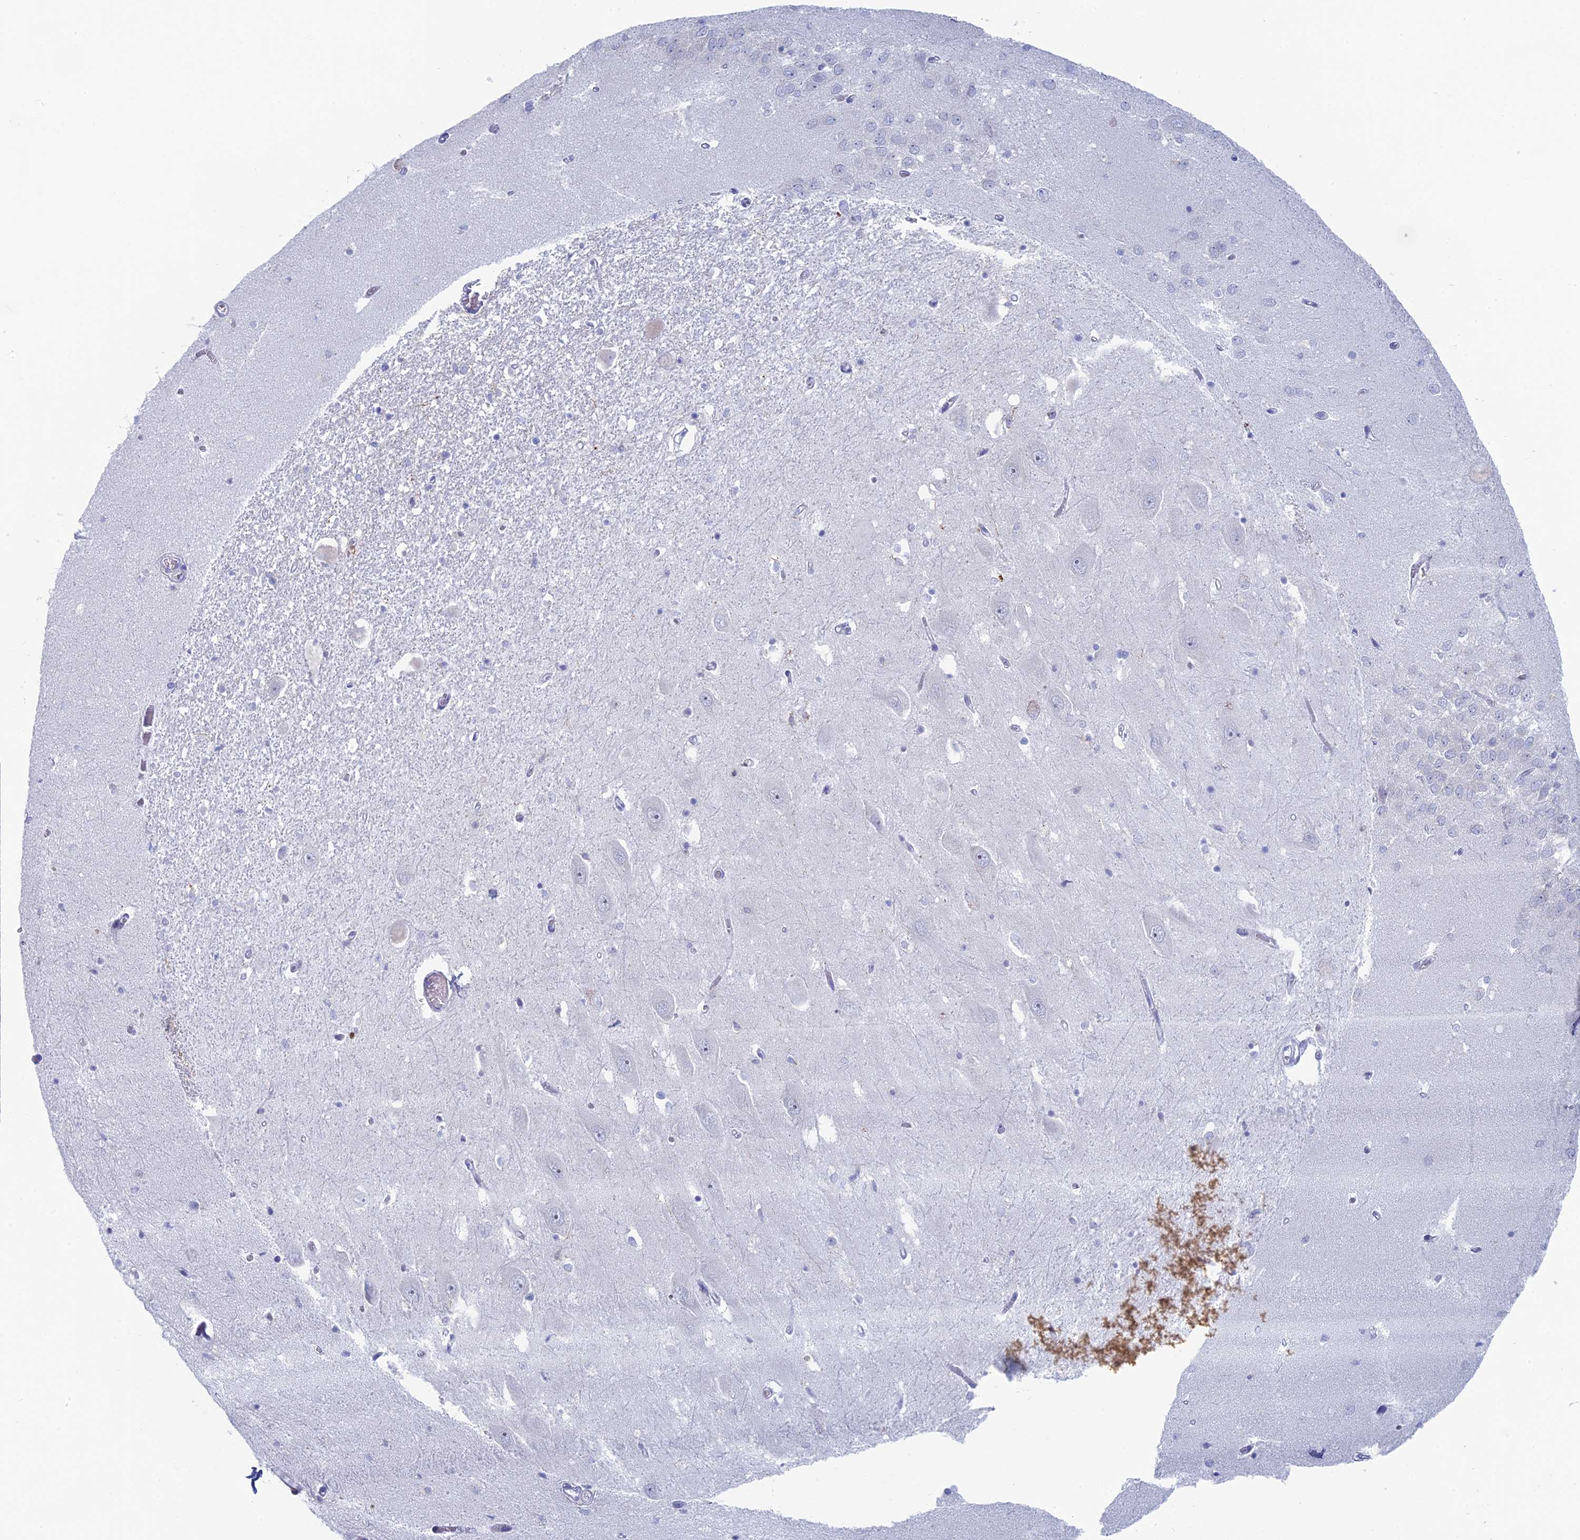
{"staining": {"intensity": "negative", "quantity": "none", "location": "none"}, "tissue": "hippocampus", "cell_type": "Glial cells", "image_type": "normal", "snomed": [{"axis": "morphology", "description": "Normal tissue, NOS"}, {"axis": "topography", "description": "Hippocampus"}], "caption": "Histopathology image shows no protein expression in glial cells of normal hippocampus.", "gene": "ALMS1", "patient": {"sex": "female", "age": 64}}